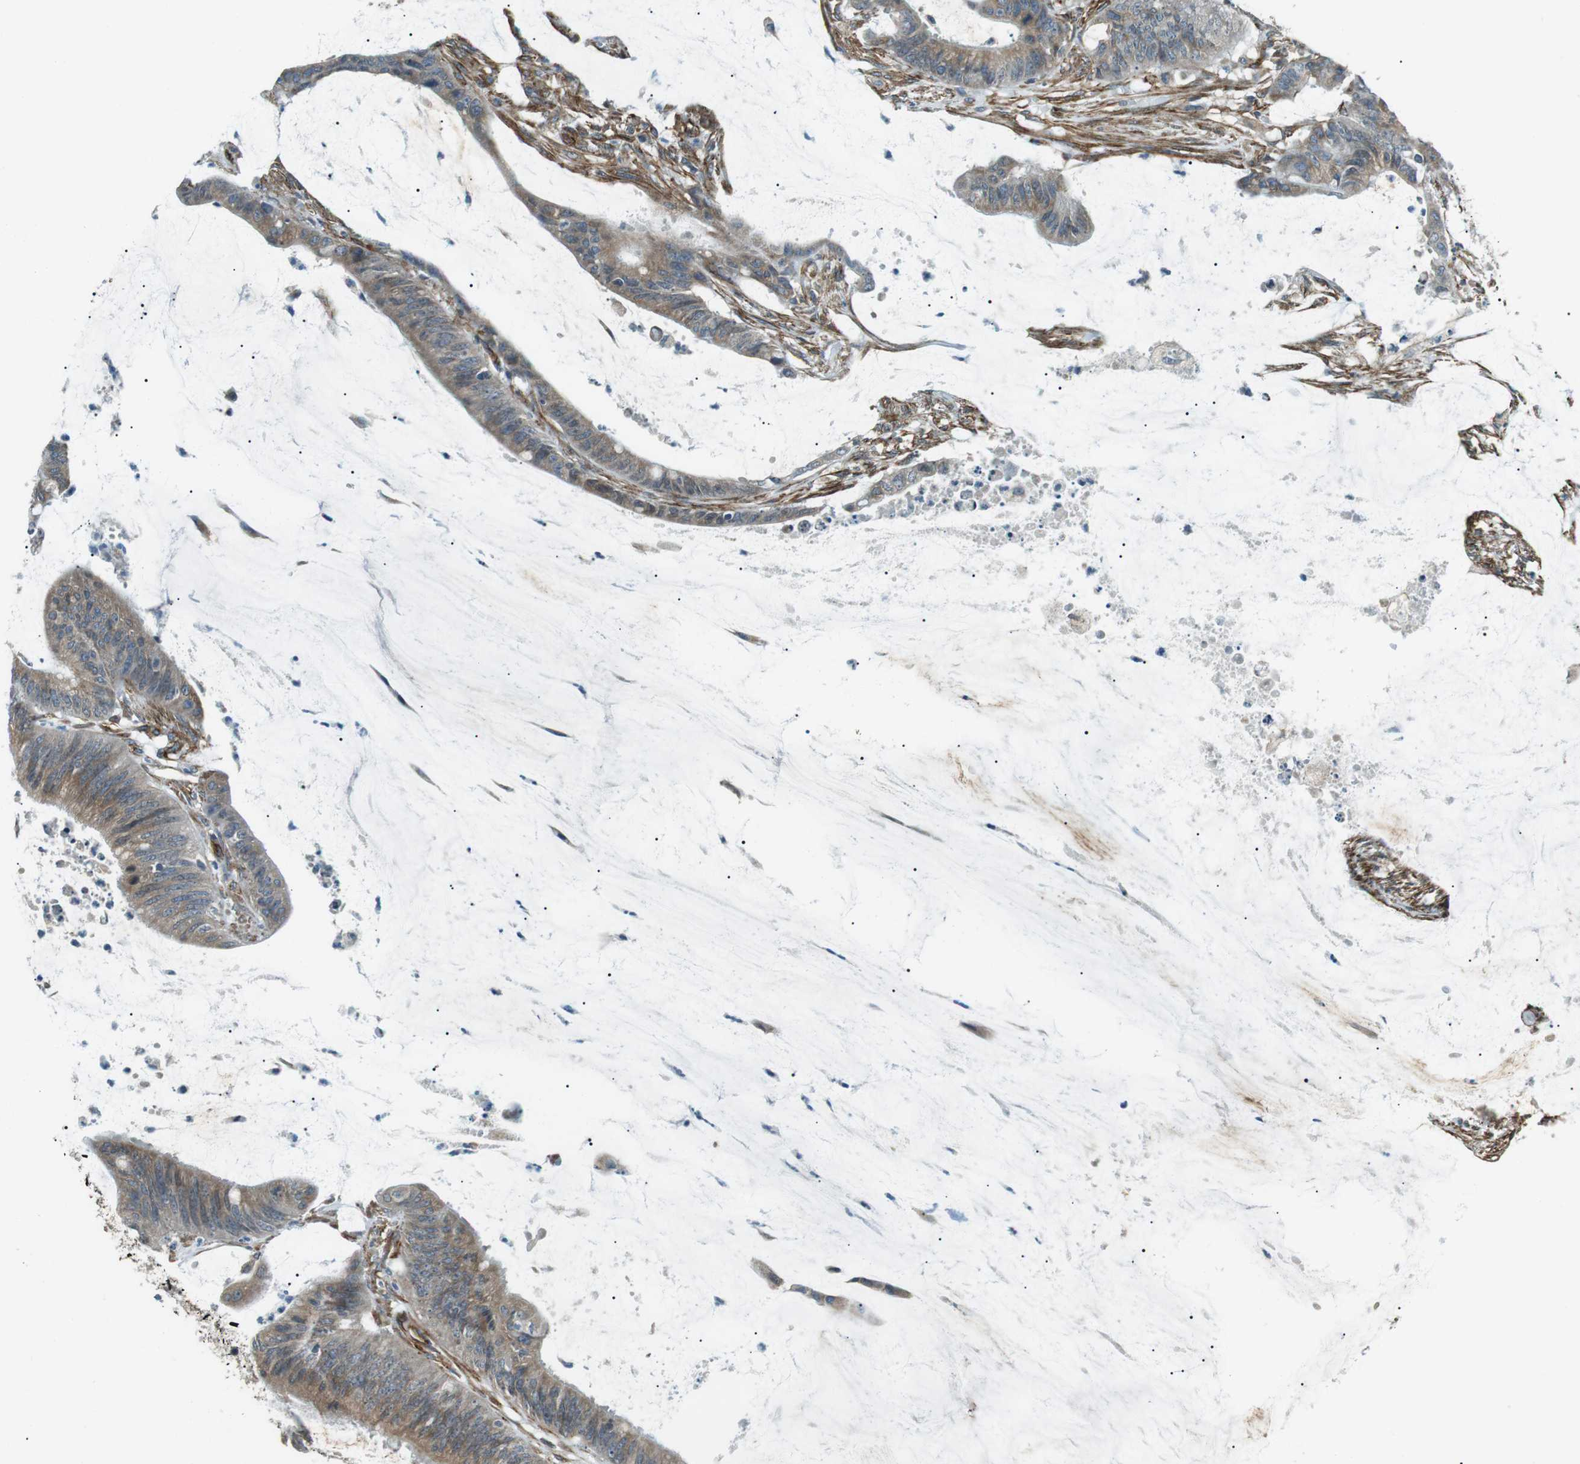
{"staining": {"intensity": "weak", "quantity": ">75%", "location": "cytoplasmic/membranous"}, "tissue": "colorectal cancer", "cell_type": "Tumor cells", "image_type": "cancer", "snomed": [{"axis": "morphology", "description": "Adenocarcinoma, NOS"}, {"axis": "topography", "description": "Rectum"}], "caption": "Immunohistochemical staining of human colorectal adenocarcinoma demonstrates low levels of weak cytoplasmic/membranous protein positivity in approximately >75% of tumor cells.", "gene": "ODR4", "patient": {"sex": "female", "age": 66}}